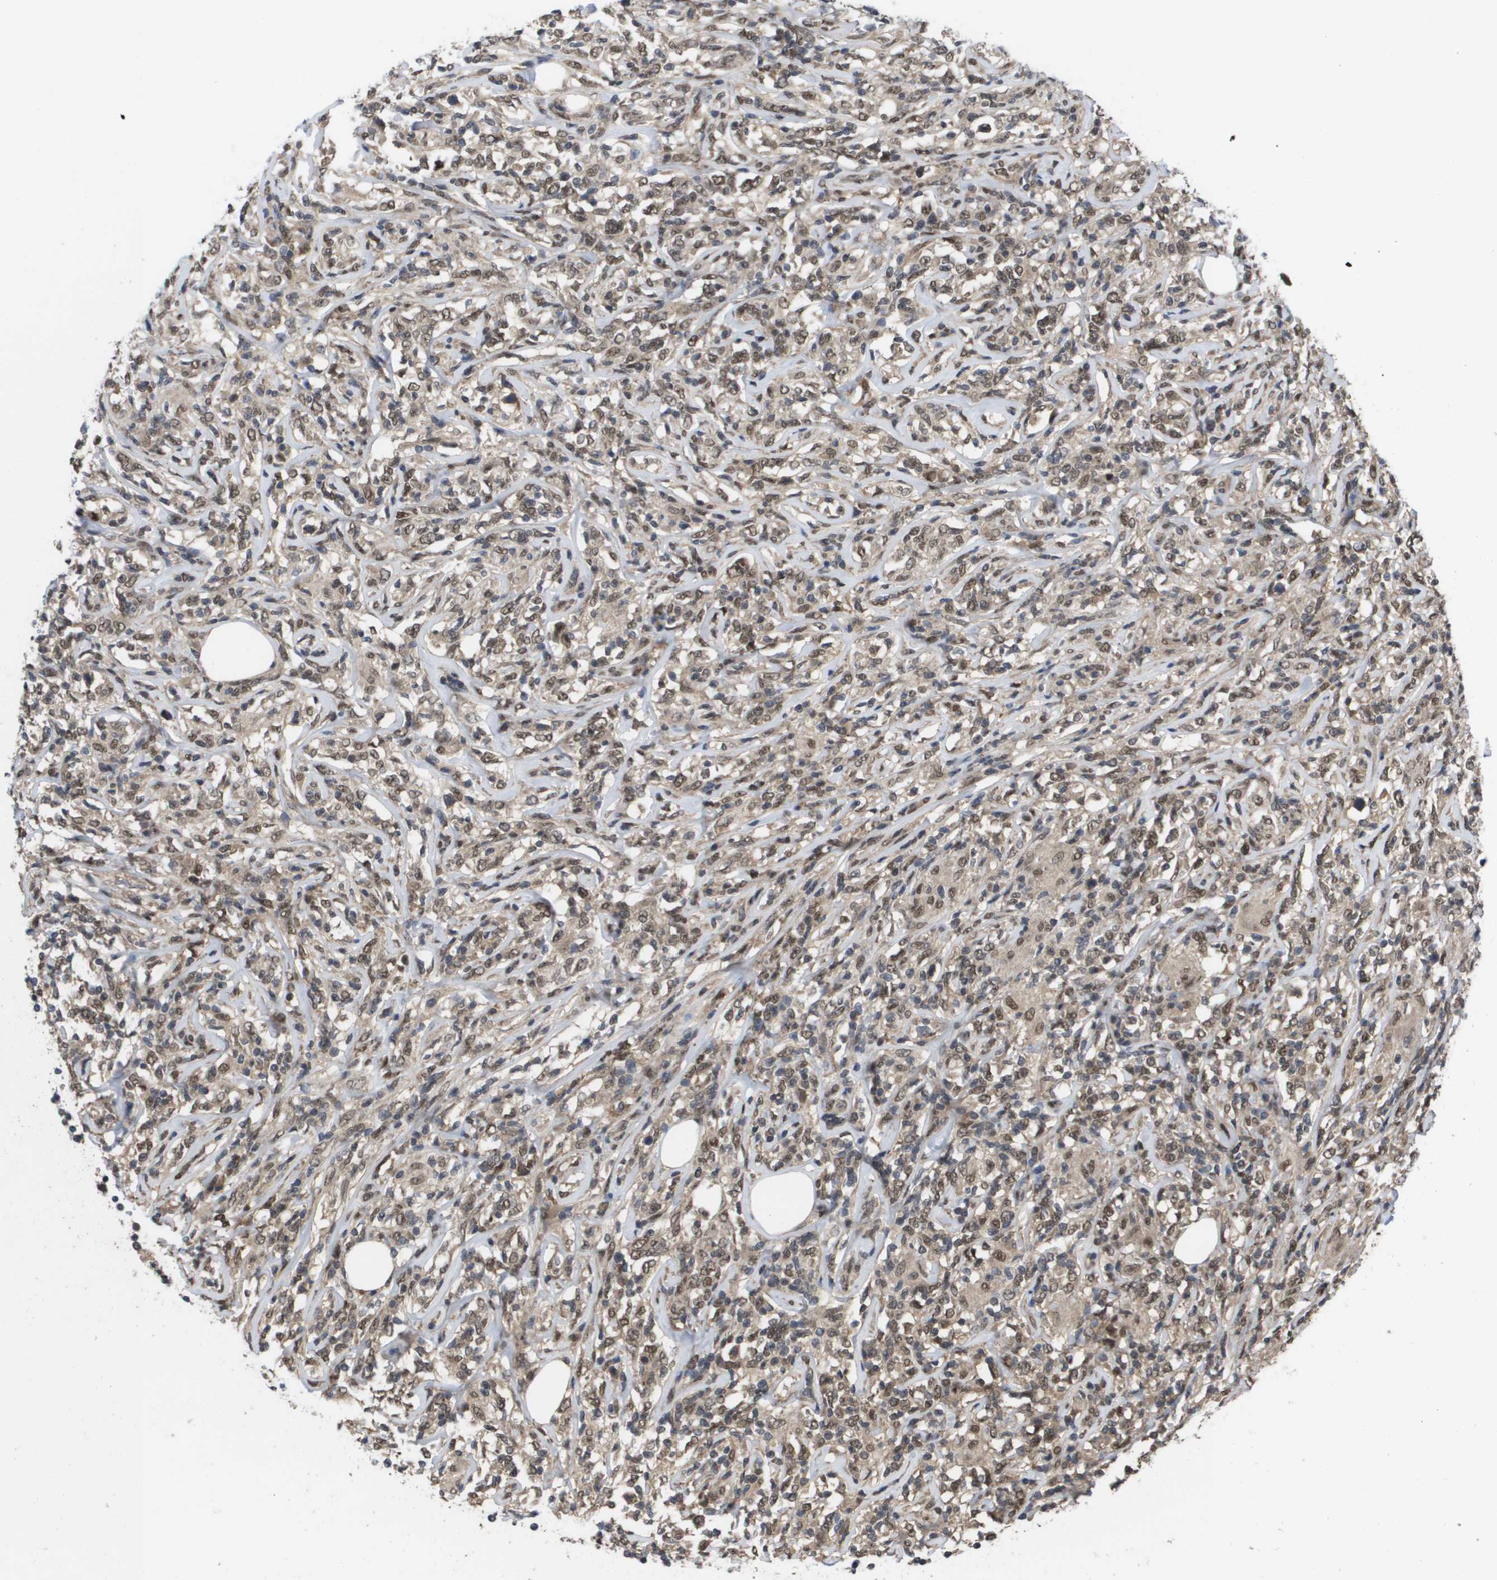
{"staining": {"intensity": "moderate", "quantity": ">75%", "location": "nuclear"}, "tissue": "lymphoma", "cell_type": "Tumor cells", "image_type": "cancer", "snomed": [{"axis": "morphology", "description": "Malignant lymphoma, non-Hodgkin's type, High grade"}, {"axis": "topography", "description": "Lymph node"}], "caption": "Immunohistochemical staining of human malignant lymphoma, non-Hodgkin's type (high-grade) demonstrates moderate nuclear protein expression in about >75% of tumor cells.", "gene": "AMBRA1", "patient": {"sex": "female", "age": 84}}